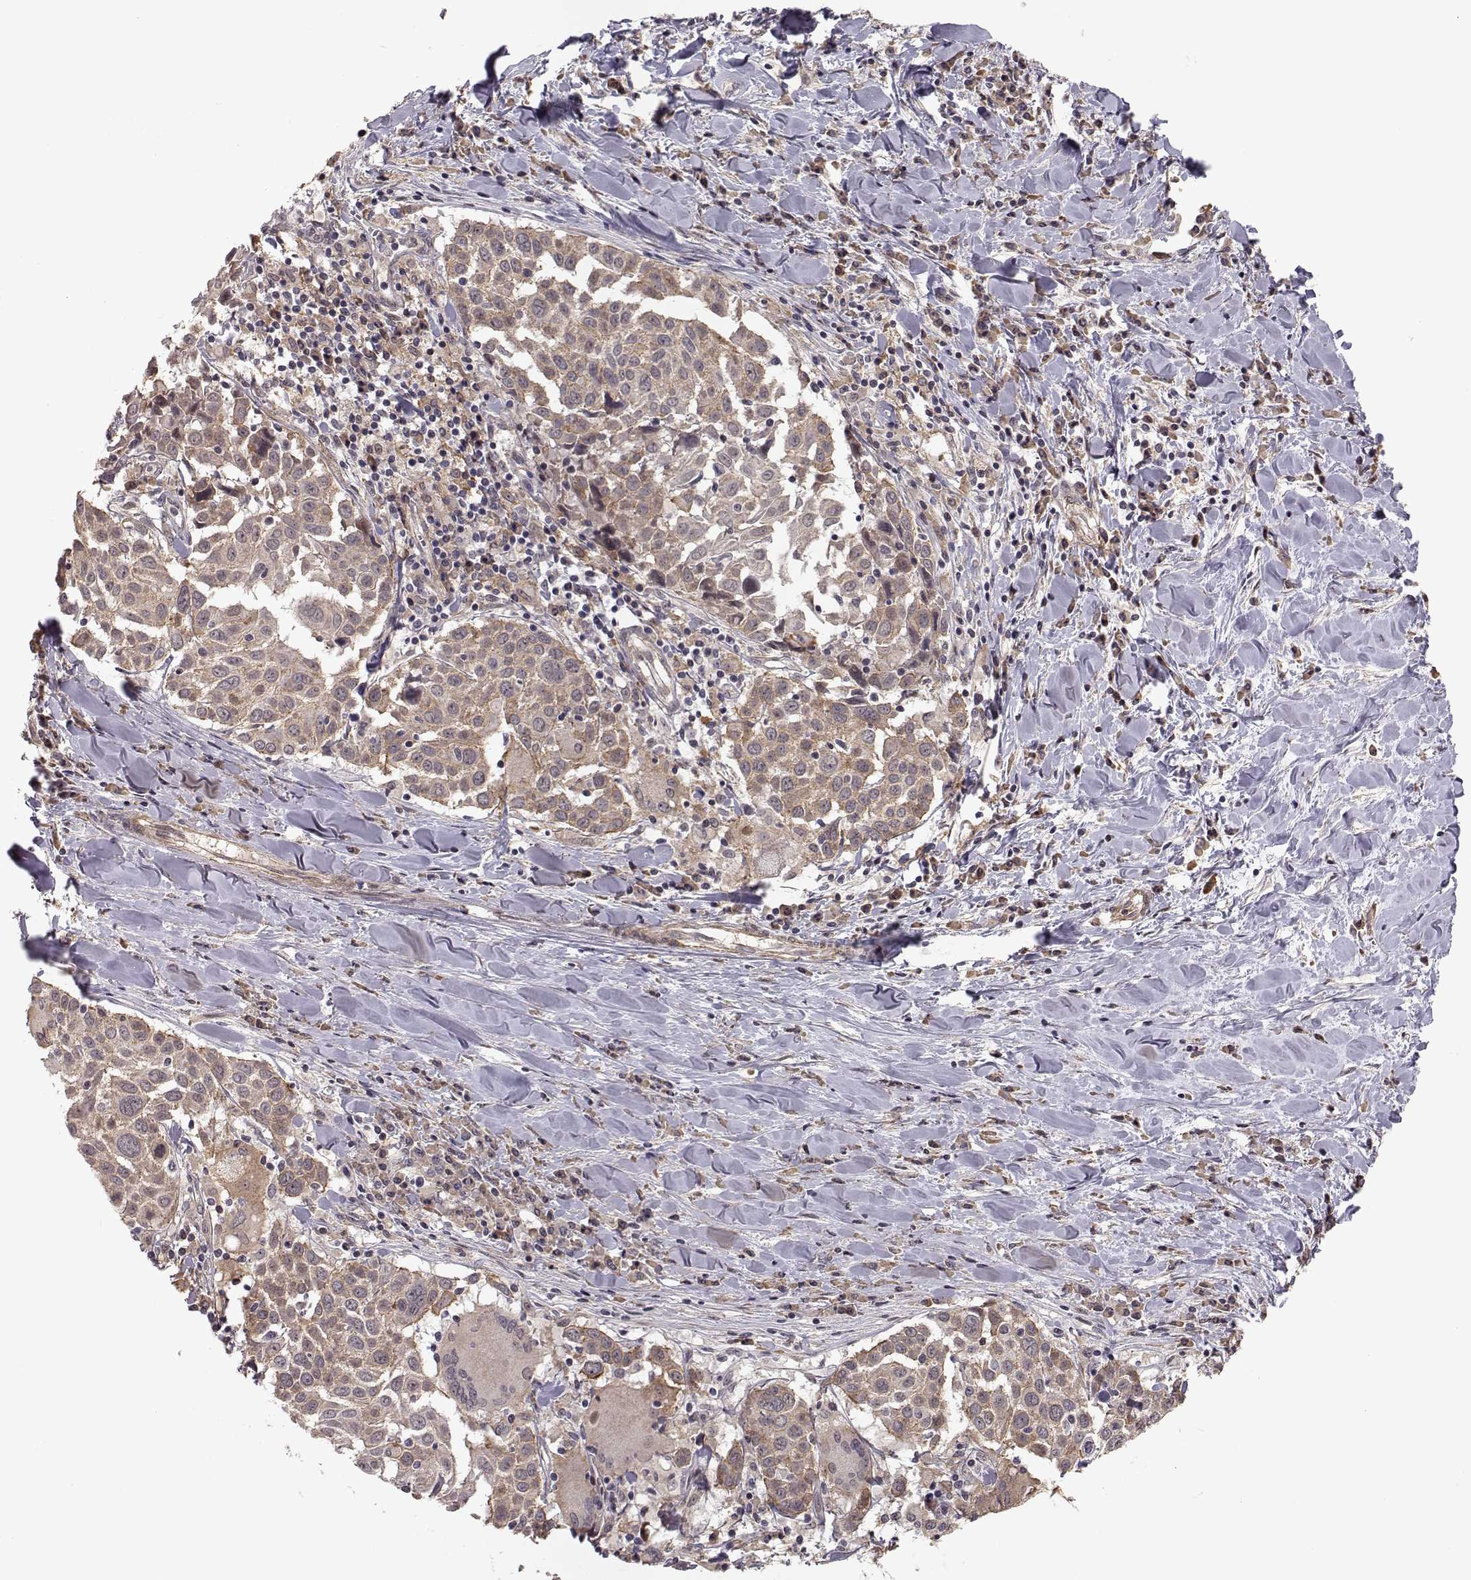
{"staining": {"intensity": "moderate", "quantity": "<25%", "location": "cytoplasmic/membranous"}, "tissue": "lung cancer", "cell_type": "Tumor cells", "image_type": "cancer", "snomed": [{"axis": "morphology", "description": "Squamous cell carcinoma, NOS"}, {"axis": "topography", "description": "Lung"}], "caption": "High-power microscopy captured an immunohistochemistry (IHC) image of lung cancer, revealing moderate cytoplasmic/membranous expression in approximately <25% of tumor cells.", "gene": "PLEKHG3", "patient": {"sex": "male", "age": 57}}